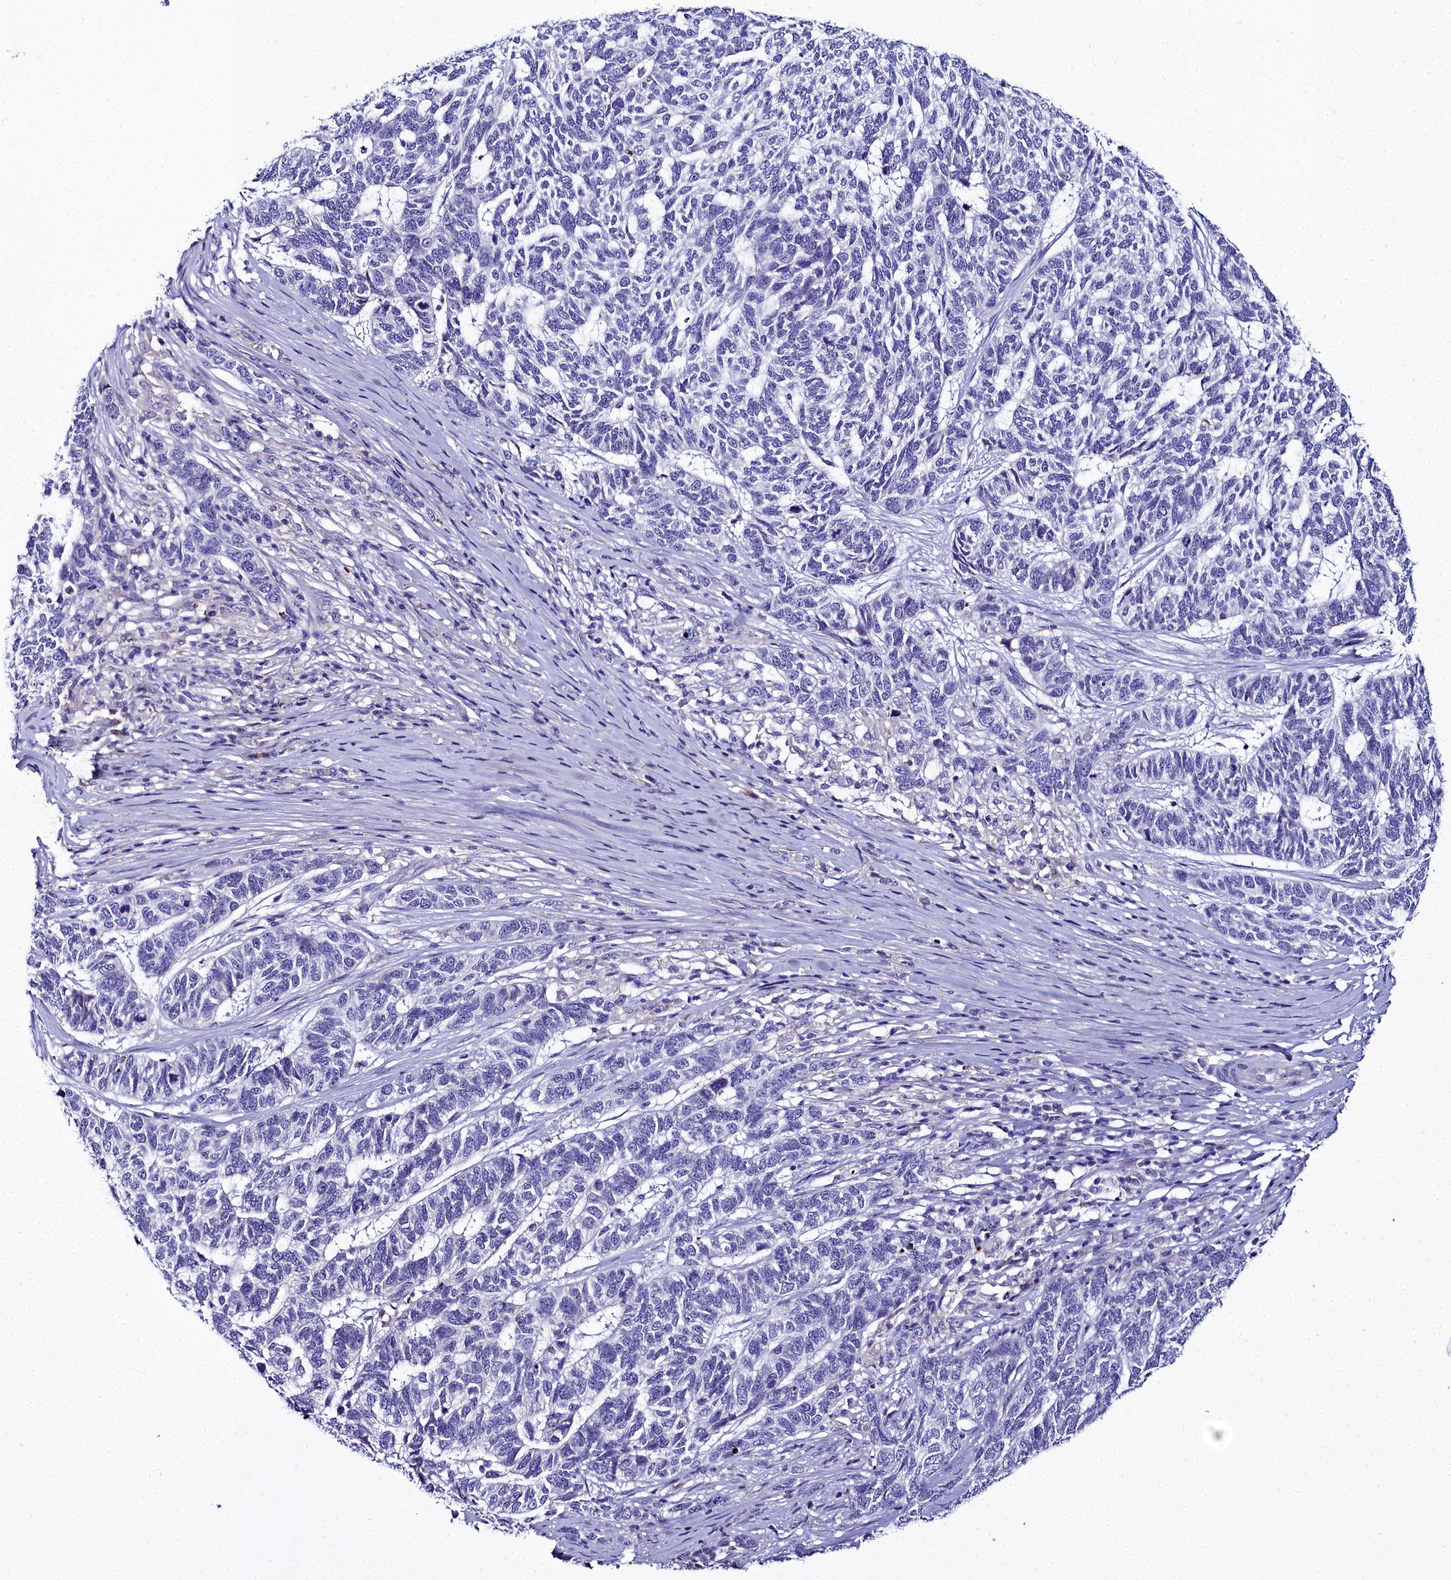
{"staining": {"intensity": "negative", "quantity": "none", "location": "none"}, "tissue": "skin cancer", "cell_type": "Tumor cells", "image_type": "cancer", "snomed": [{"axis": "morphology", "description": "Basal cell carcinoma"}, {"axis": "topography", "description": "Skin"}], "caption": "Immunohistochemistry (IHC) histopathology image of human skin basal cell carcinoma stained for a protein (brown), which reveals no expression in tumor cells.", "gene": "ELAPOR2", "patient": {"sex": "female", "age": 65}}